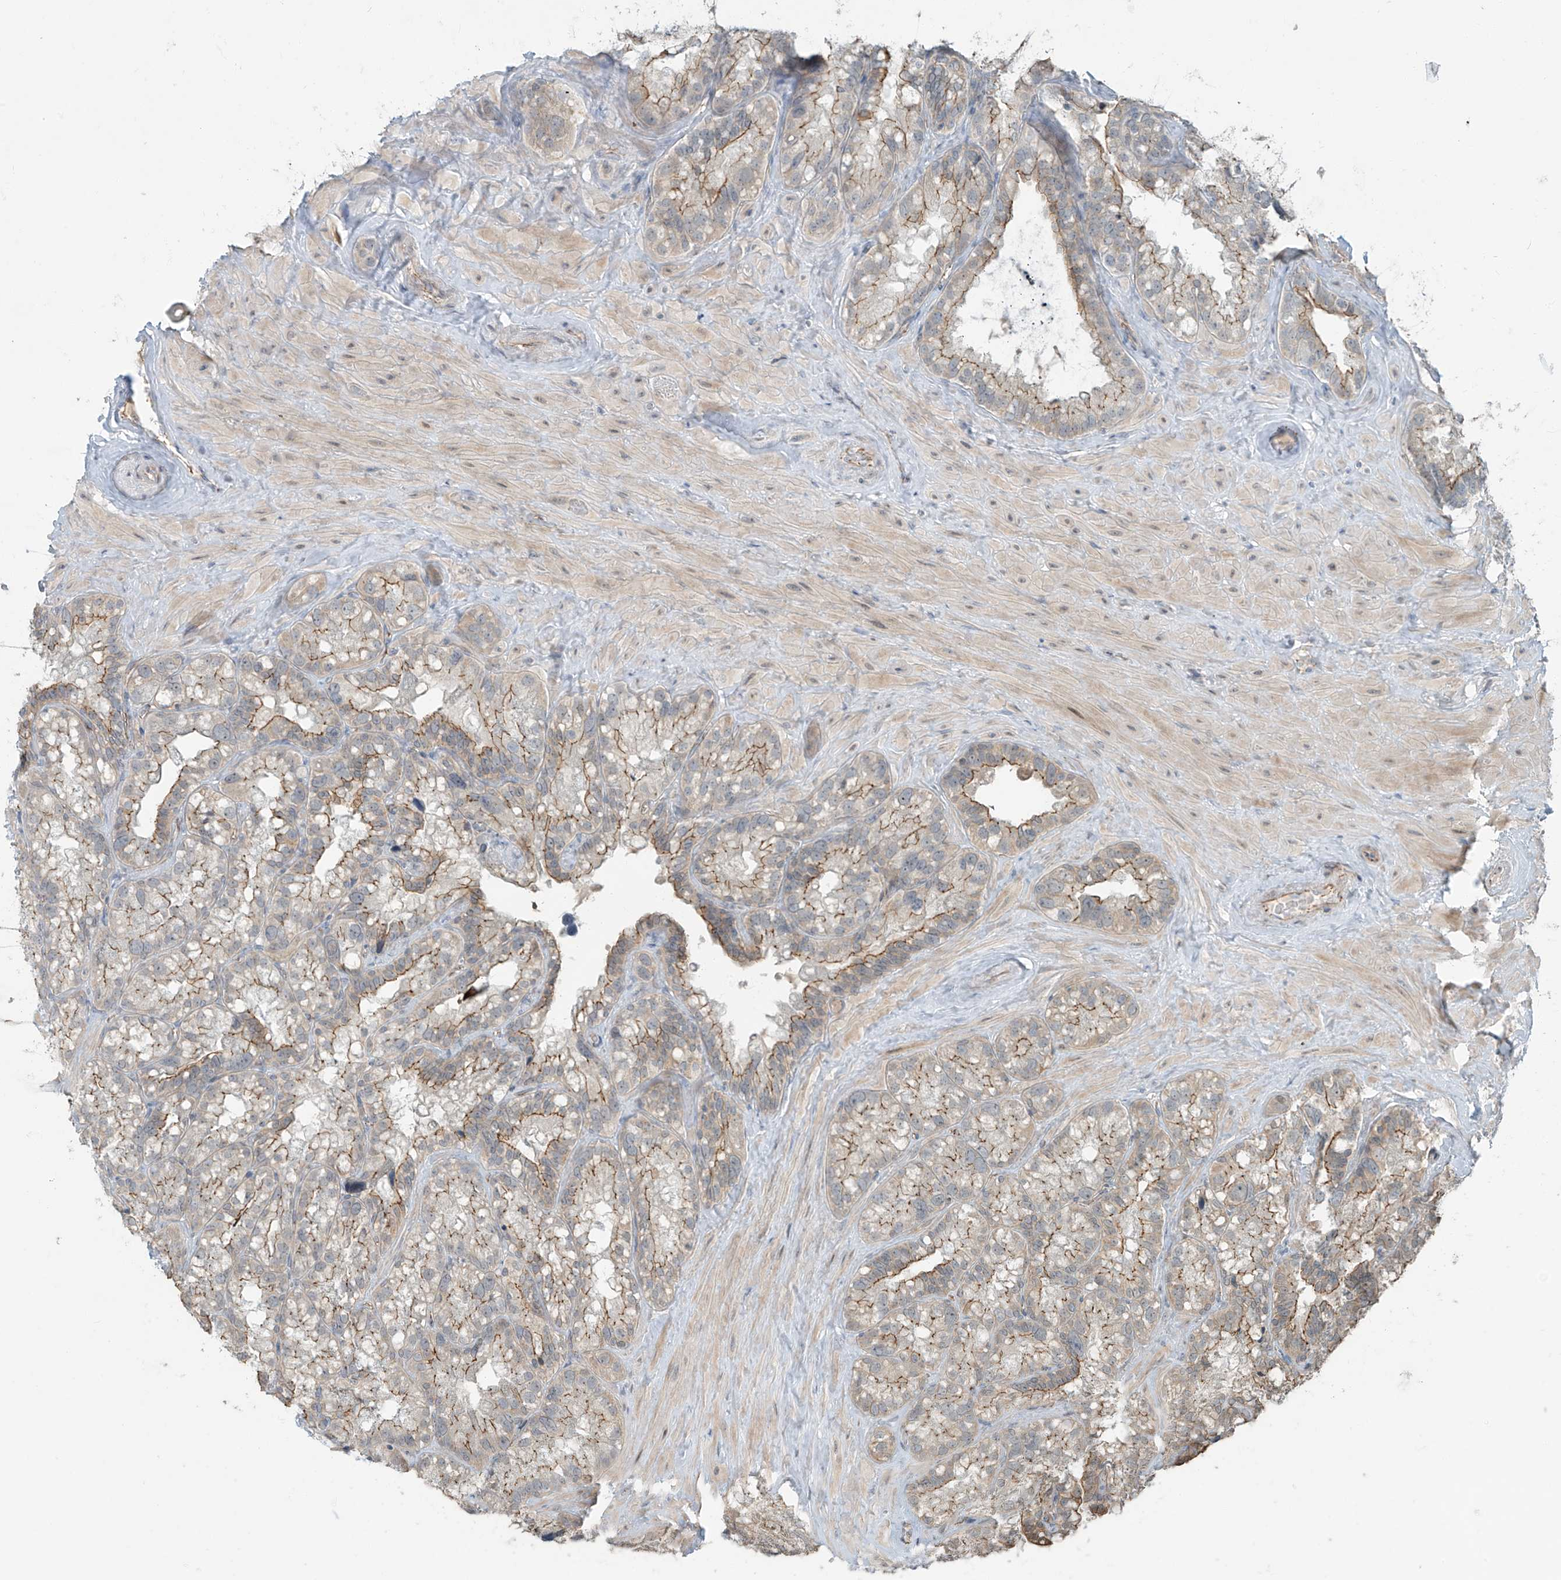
{"staining": {"intensity": "moderate", "quantity": "25%-75%", "location": "cytoplasmic/membranous"}, "tissue": "seminal vesicle", "cell_type": "Glandular cells", "image_type": "normal", "snomed": [{"axis": "morphology", "description": "Normal tissue, NOS"}, {"axis": "topography", "description": "Prostate"}, {"axis": "topography", "description": "Seminal veicle"}], "caption": "Brown immunohistochemical staining in unremarkable human seminal vesicle demonstrates moderate cytoplasmic/membranous expression in about 25%-75% of glandular cells.", "gene": "ZNF16", "patient": {"sex": "male", "age": 68}}